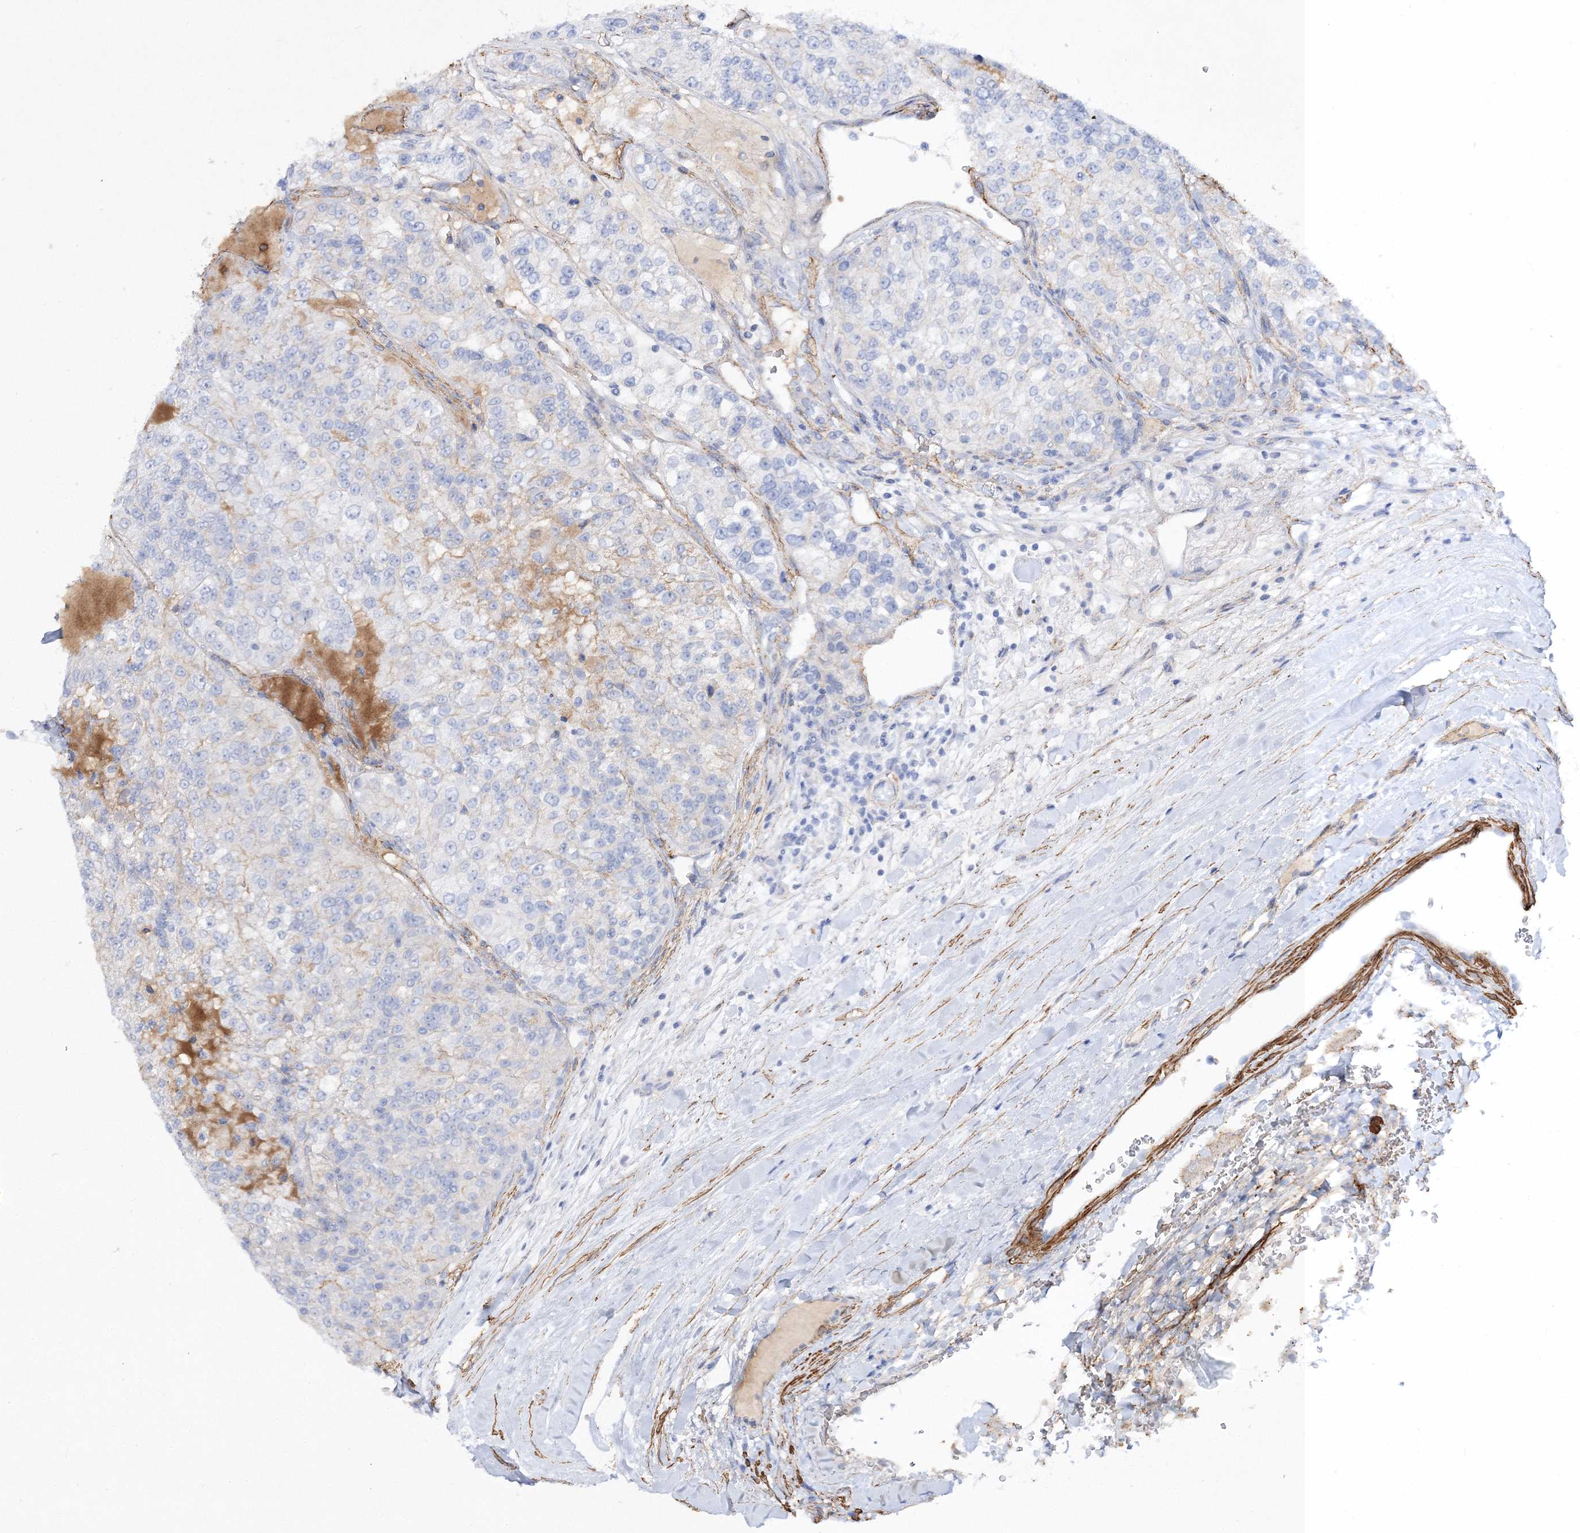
{"staining": {"intensity": "negative", "quantity": "none", "location": "none"}, "tissue": "renal cancer", "cell_type": "Tumor cells", "image_type": "cancer", "snomed": [{"axis": "morphology", "description": "Adenocarcinoma, NOS"}, {"axis": "topography", "description": "Kidney"}], "caption": "Immunohistochemistry photomicrograph of neoplastic tissue: human renal cancer stained with DAB (3,3'-diaminobenzidine) reveals no significant protein positivity in tumor cells.", "gene": "RTN2", "patient": {"sex": "female", "age": 63}}